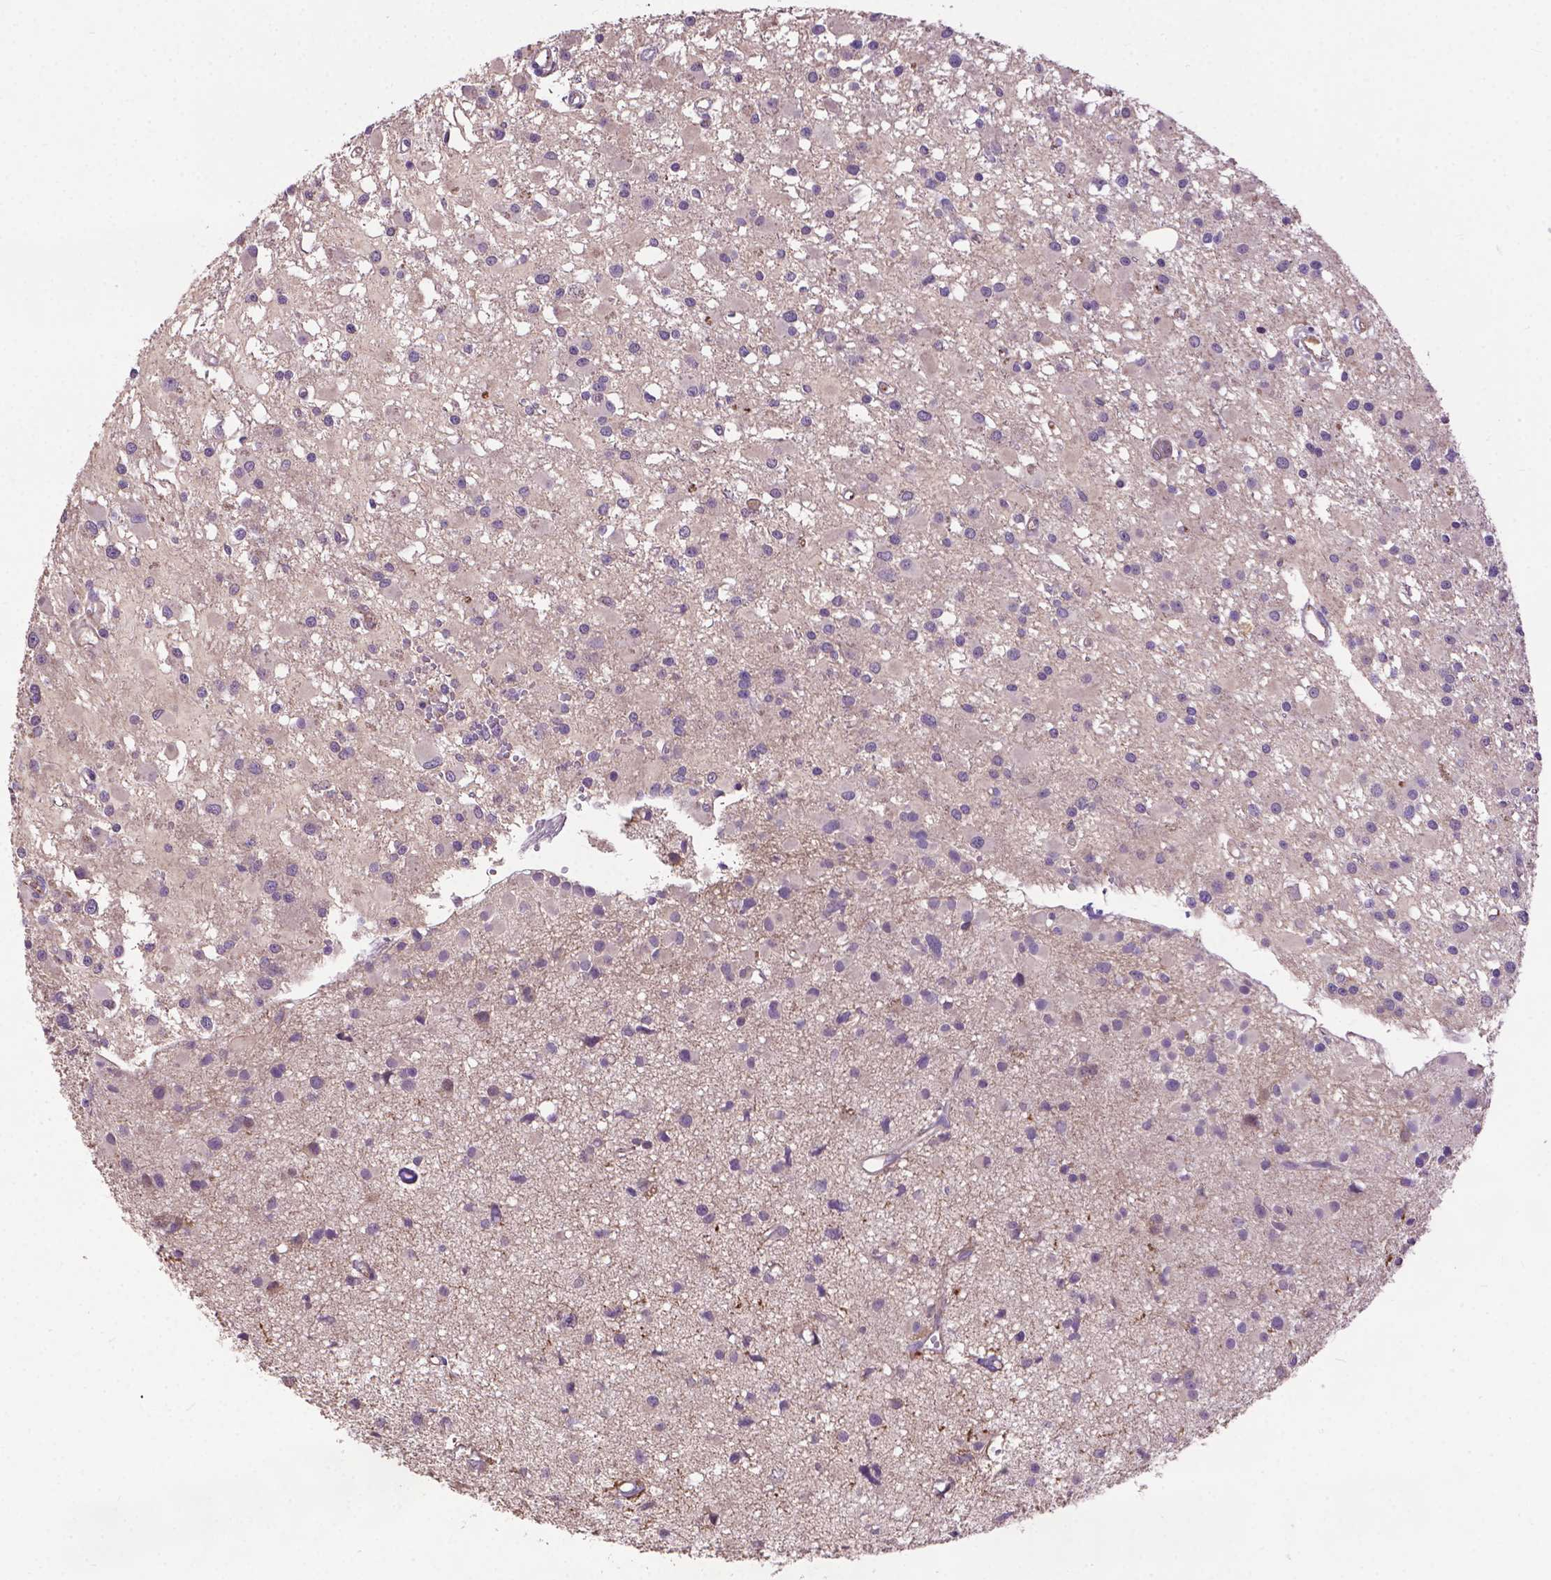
{"staining": {"intensity": "negative", "quantity": "none", "location": "none"}, "tissue": "glioma", "cell_type": "Tumor cells", "image_type": "cancer", "snomed": [{"axis": "morphology", "description": "Glioma, malignant, High grade"}, {"axis": "topography", "description": "Brain"}], "caption": "A high-resolution photomicrograph shows IHC staining of glioma, which reveals no significant staining in tumor cells.", "gene": "ZNF337", "patient": {"sex": "male", "age": 54}}